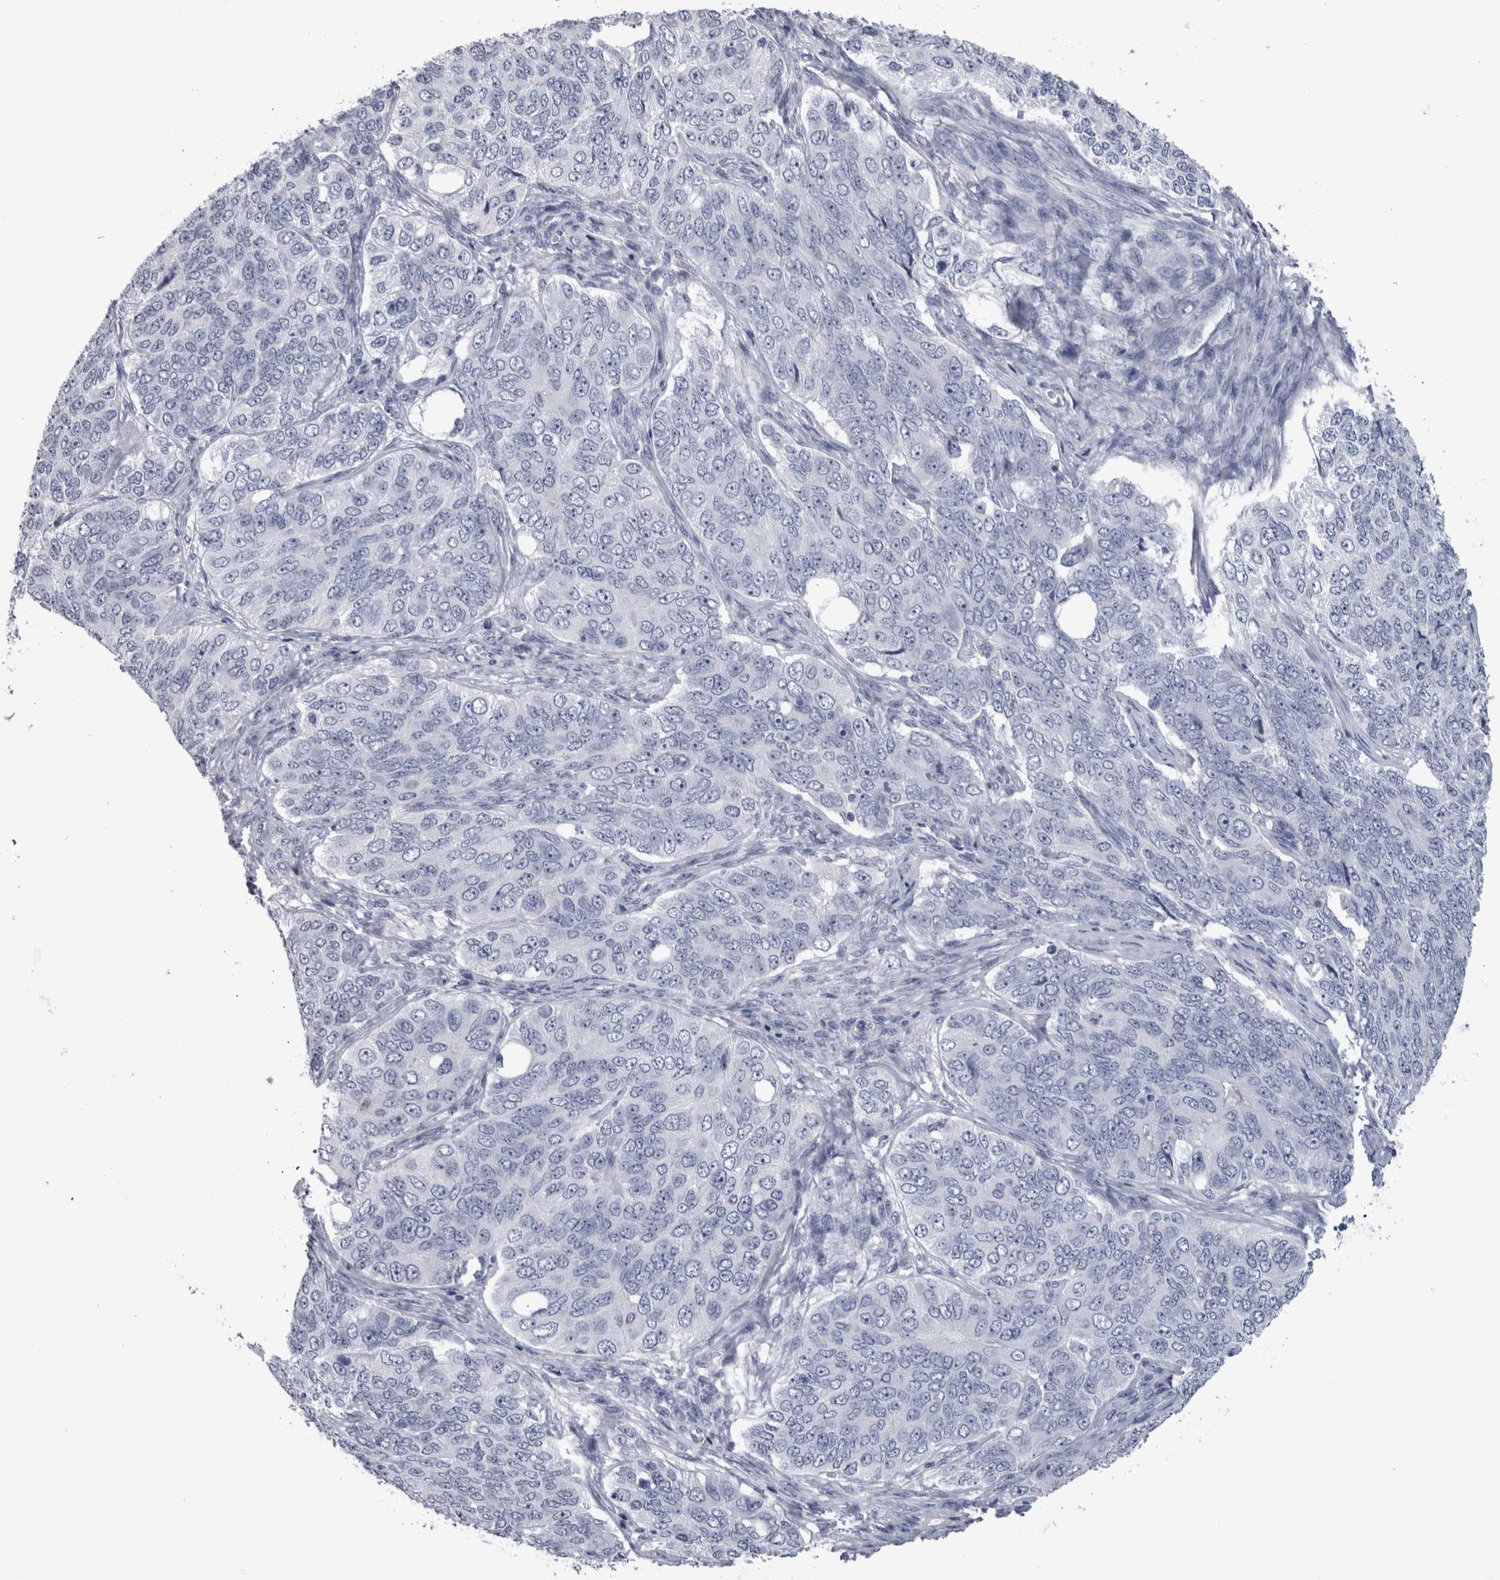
{"staining": {"intensity": "negative", "quantity": "none", "location": "none"}, "tissue": "ovarian cancer", "cell_type": "Tumor cells", "image_type": "cancer", "snomed": [{"axis": "morphology", "description": "Carcinoma, endometroid"}, {"axis": "topography", "description": "Ovary"}], "caption": "The image shows no staining of tumor cells in endometroid carcinoma (ovarian). (DAB (3,3'-diaminobenzidine) IHC visualized using brightfield microscopy, high magnification).", "gene": "PAX5", "patient": {"sex": "female", "age": 51}}